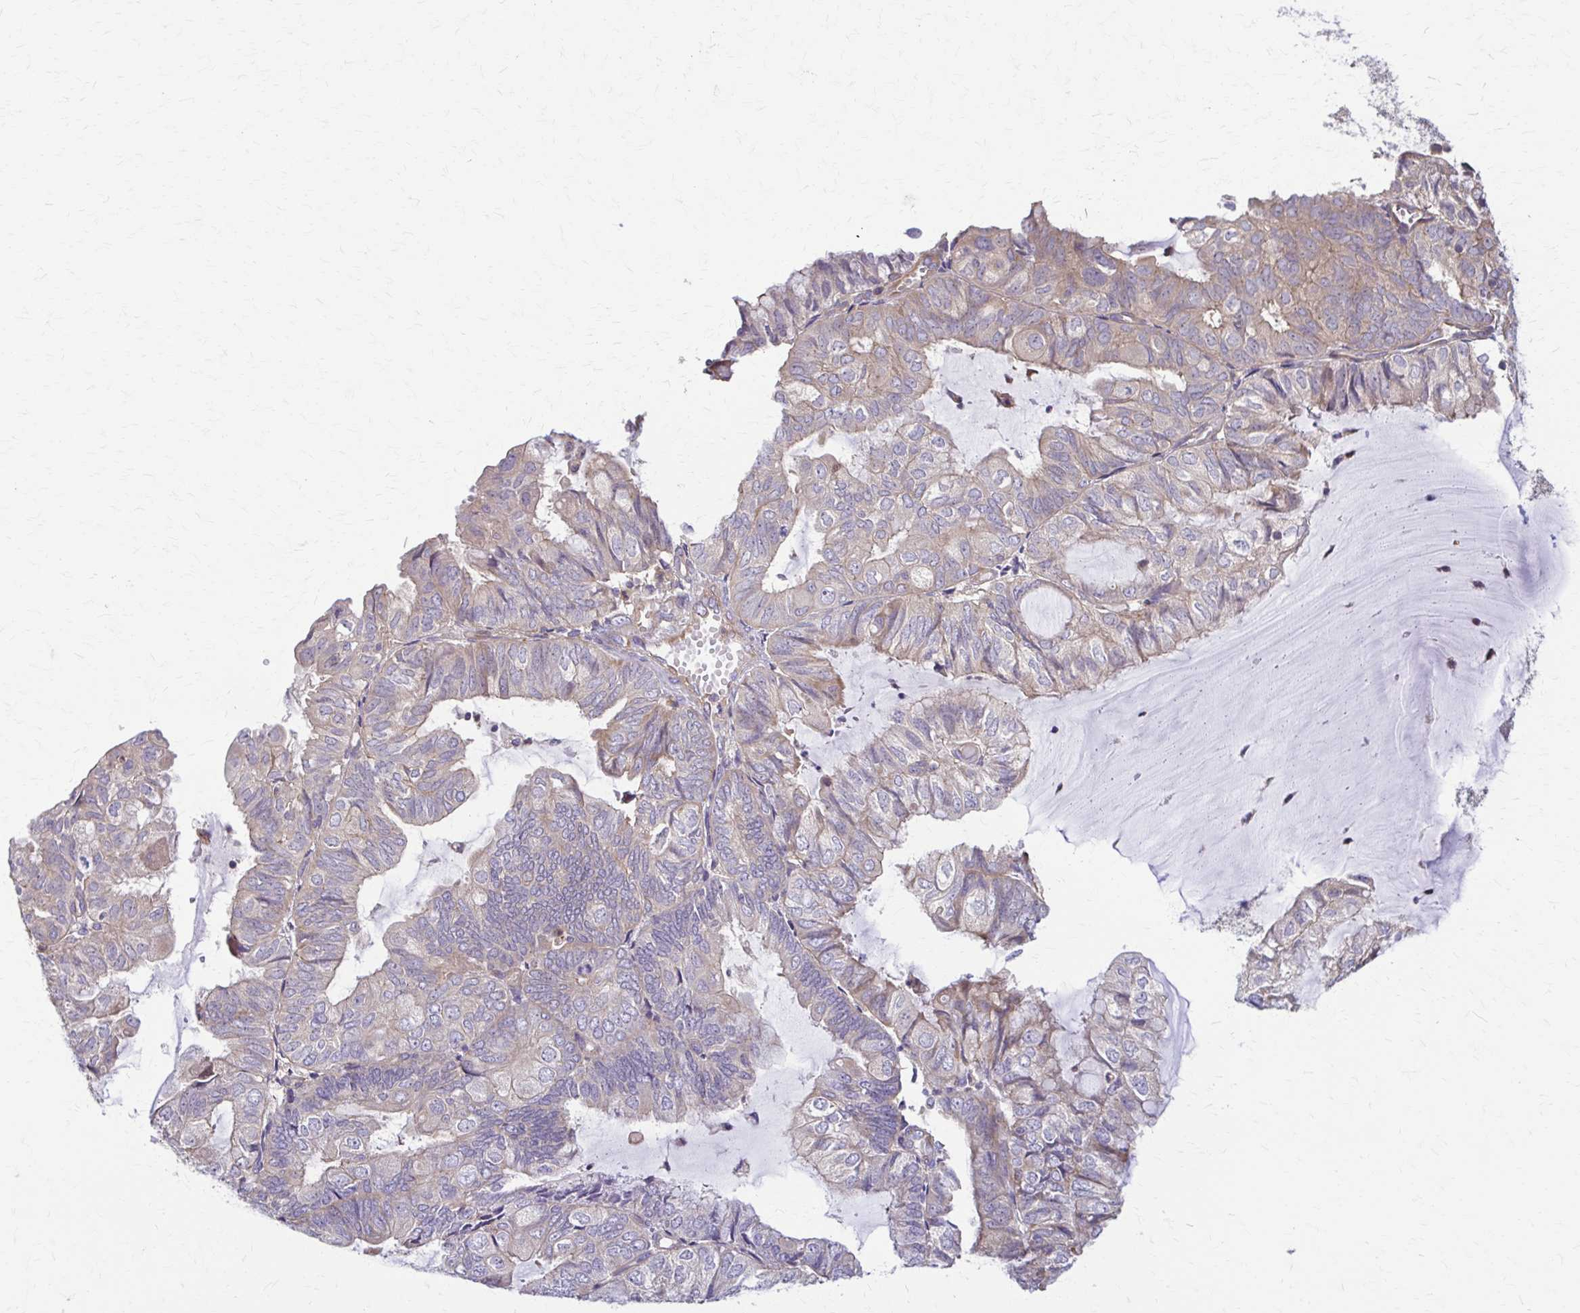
{"staining": {"intensity": "weak", "quantity": "<25%", "location": "cytoplasmic/membranous"}, "tissue": "endometrial cancer", "cell_type": "Tumor cells", "image_type": "cancer", "snomed": [{"axis": "morphology", "description": "Adenocarcinoma, NOS"}, {"axis": "topography", "description": "Endometrium"}], "caption": "High magnification brightfield microscopy of endometrial adenocarcinoma stained with DAB (3,3'-diaminobenzidine) (brown) and counterstained with hematoxylin (blue): tumor cells show no significant positivity.", "gene": "DSP", "patient": {"sex": "female", "age": 81}}